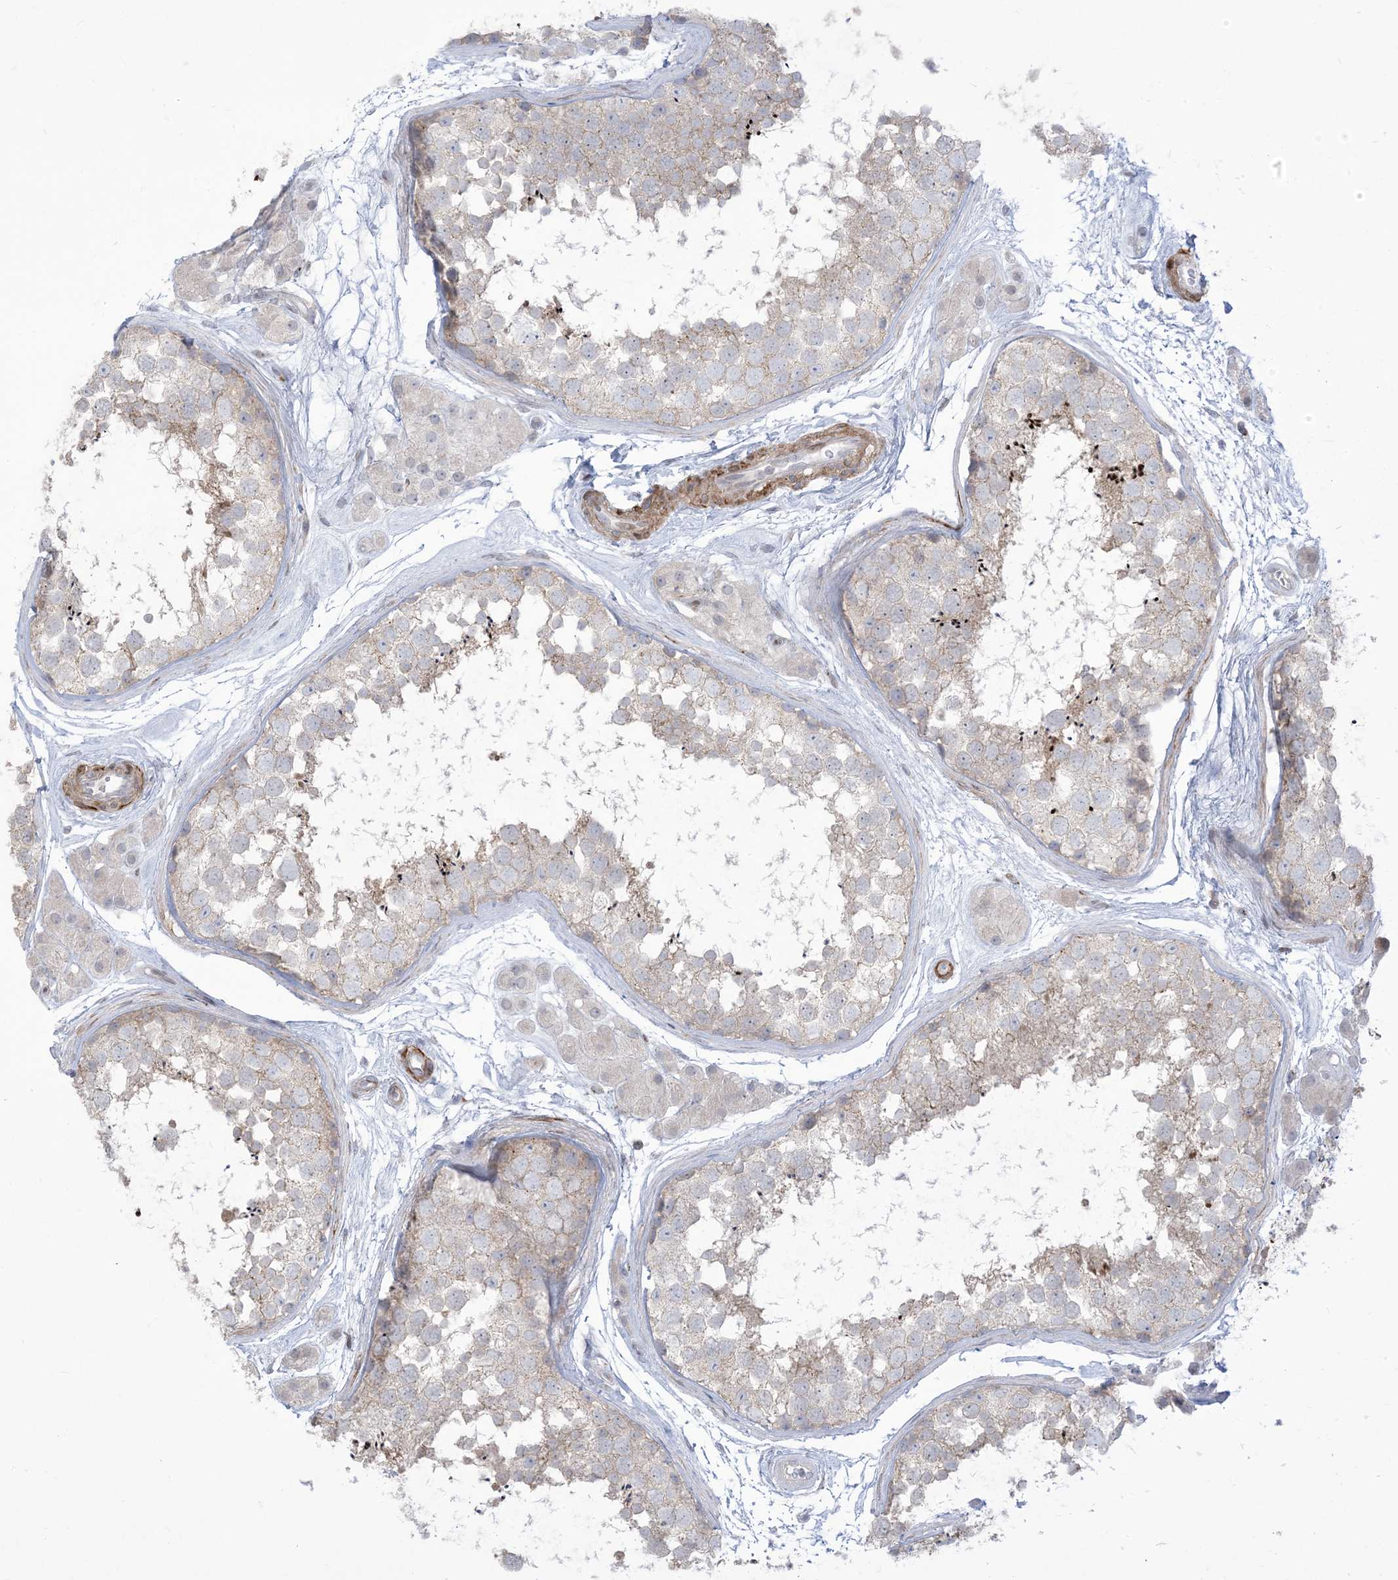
{"staining": {"intensity": "weak", "quantity": "<25%", "location": "cytoplasmic/membranous"}, "tissue": "testis", "cell_type": "Cells in seminiferous ducts", "image_type": "normal", "snomed": [{"axis": "morphology", "description": "Normal tissue, NOS"}, {"axis": "topography", "description": "Testis"}], "caption": "Cells in seminiferous ducts show no significant protein staining in unremarkable testis.", "gene": "AFTPH", "patient": {"sex": "male", "age": 56}}